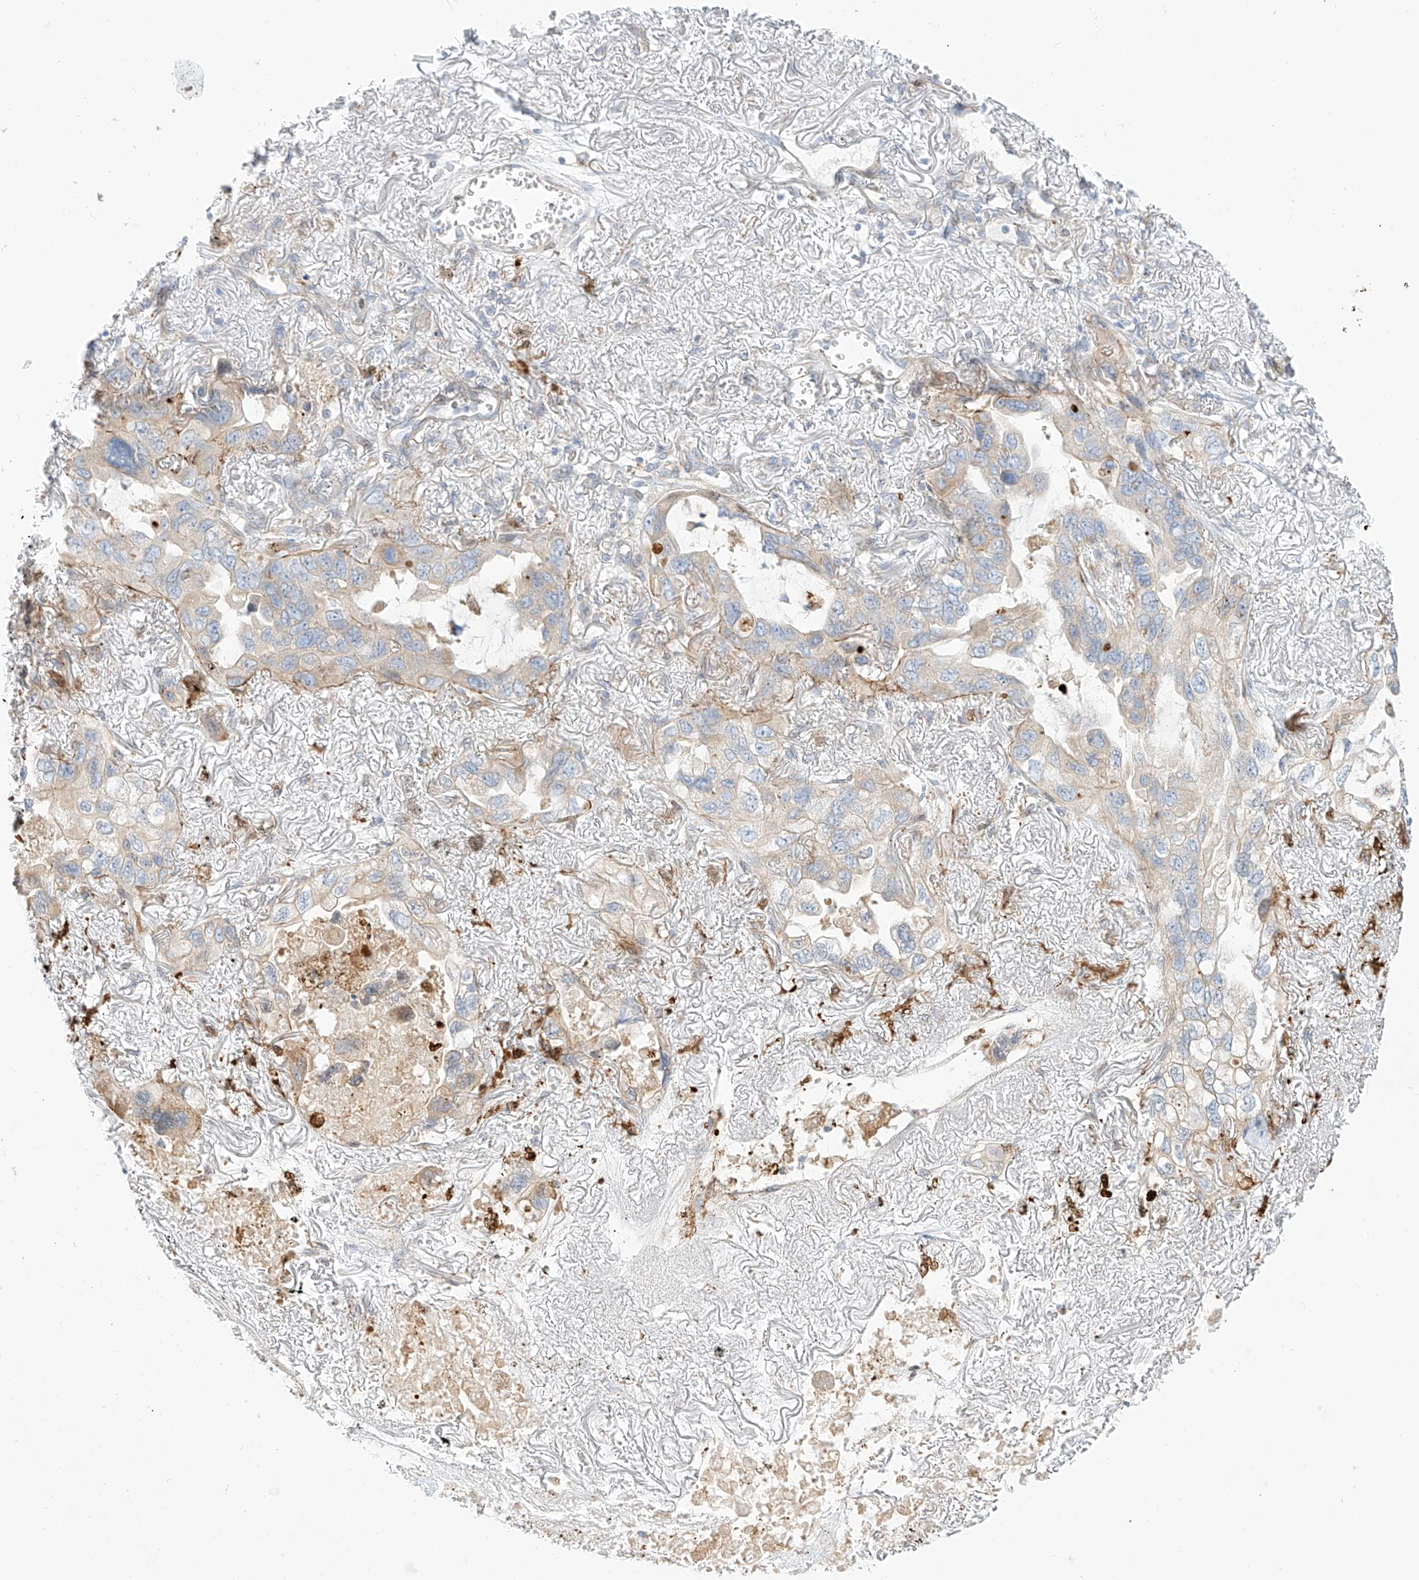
{"staining": {"intensity": "weak", "quantity": "25%-75%", "location": "cytoplasmic/membranous"}, "tissue": "lung cancer", "cell_type": "Tumor cells", "image_type": "cancer", "snomed": [{"axis": "morphology", "description": "Squamous cell carcinoma, NOS"}, {"axis": "topography", "description": "Lung"}], "caption": "A low amount of weak cytoplasmic/membranous expression is appreciated in approximately 25%-75% of tumor cells in lung squamous cell carcinoma tissue. Ihc stains the protein in brown and the nuclei are stained blue.", "gene": "PCYOX1", "patient": {"sex": "female", "age": 73}}